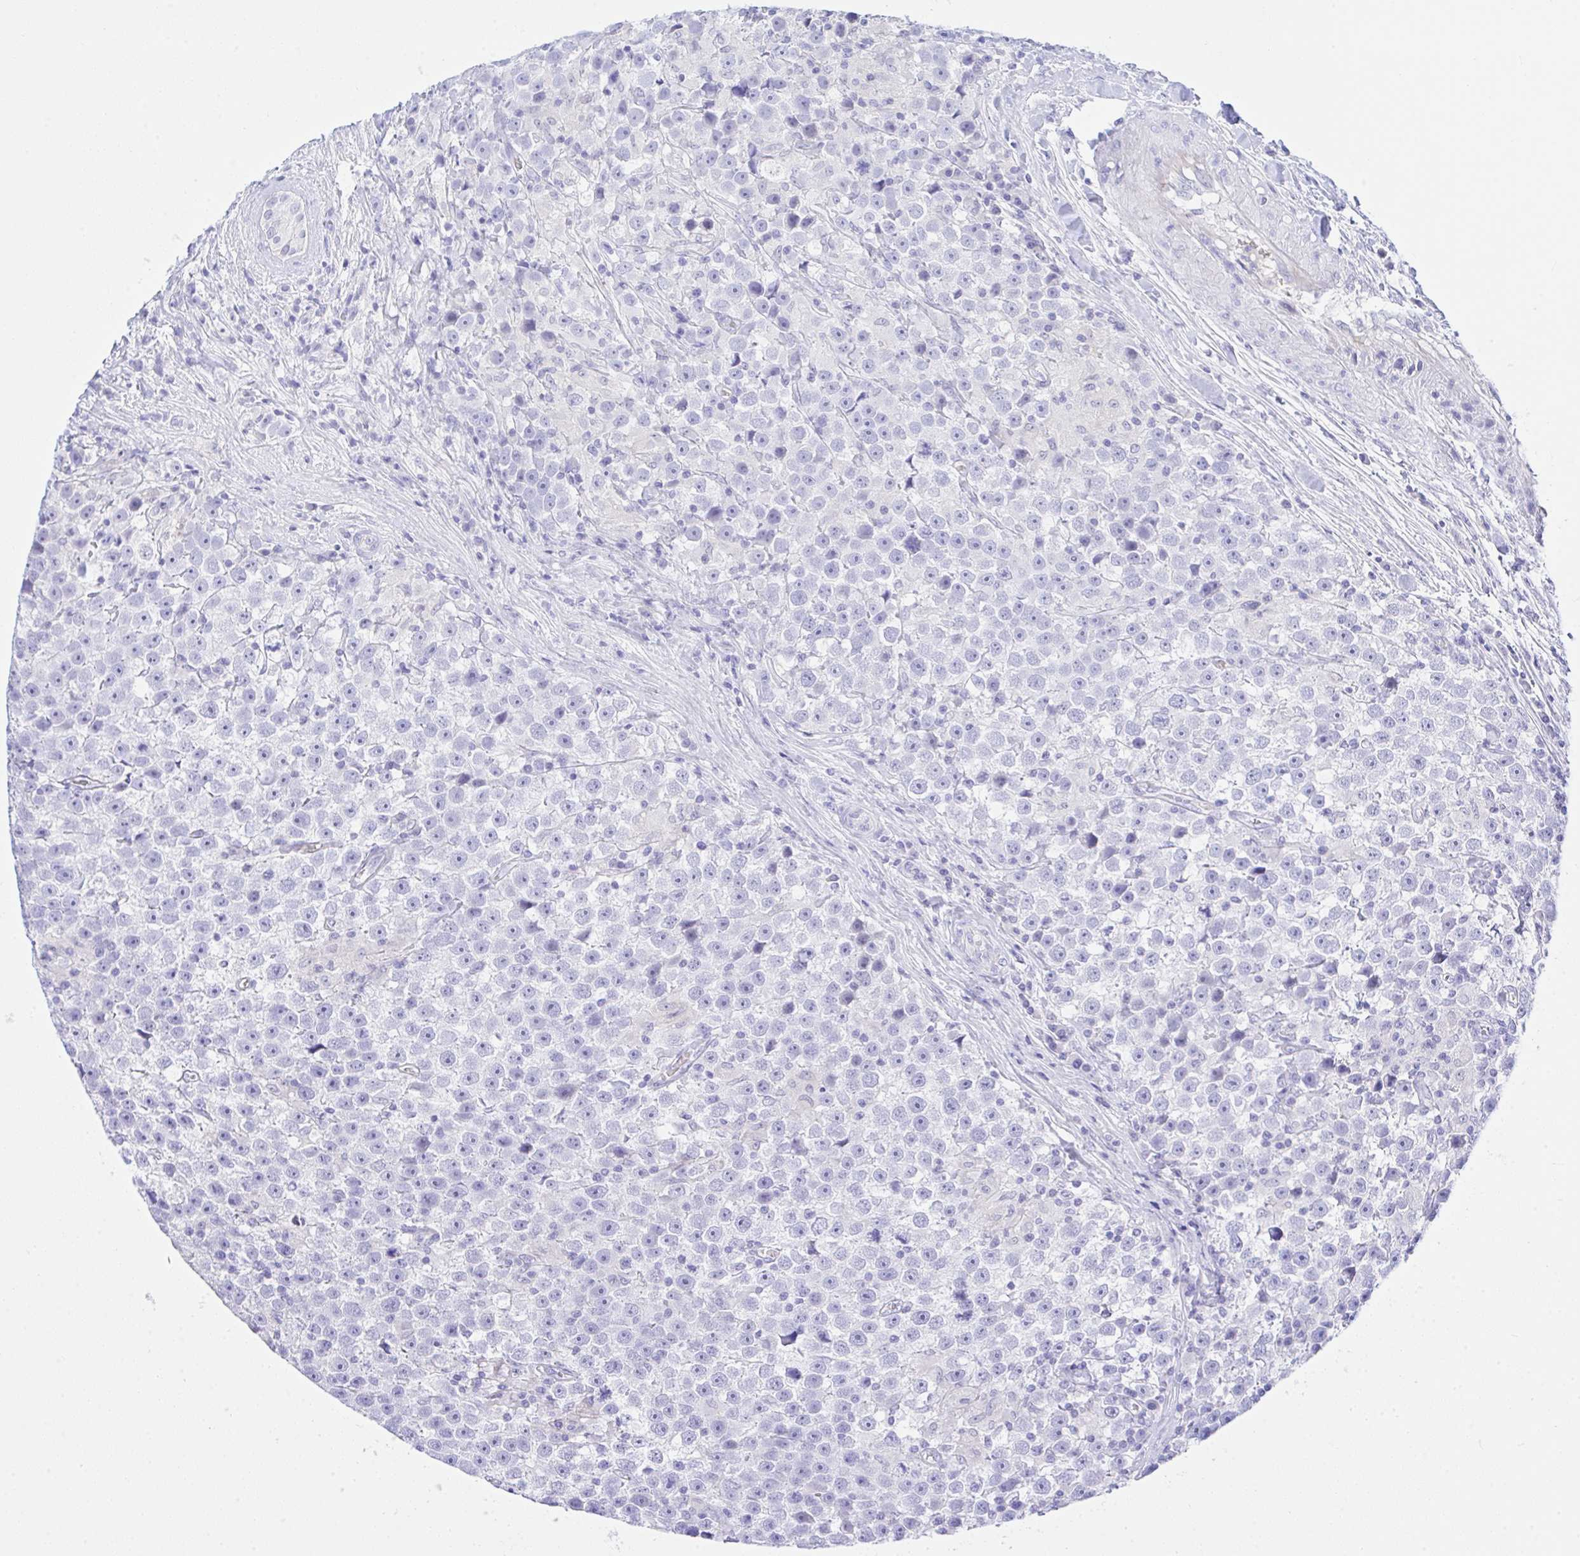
{"staining": {"intensity": "negative", "quantity": "none", "location": "none"}, "tissue": "testis cancer", "cell_type": "Tumor cells", "image_type": "cancer", "snomed": [{"axis": "morphology", "description": "Seminoma, NOS"}, {"axis": "topography", "description": "Testis"}], "caption": "DAB immunohistochemical staining of human testis cancer exhibits no significant staining in tumor cells. Brightfield microscopy of IHC stained with DAB (brown) and hematoxylin (blue), captured at high magnification.", "gene": "ZNF221", "patient": {"sex": "male", "age": 31}}